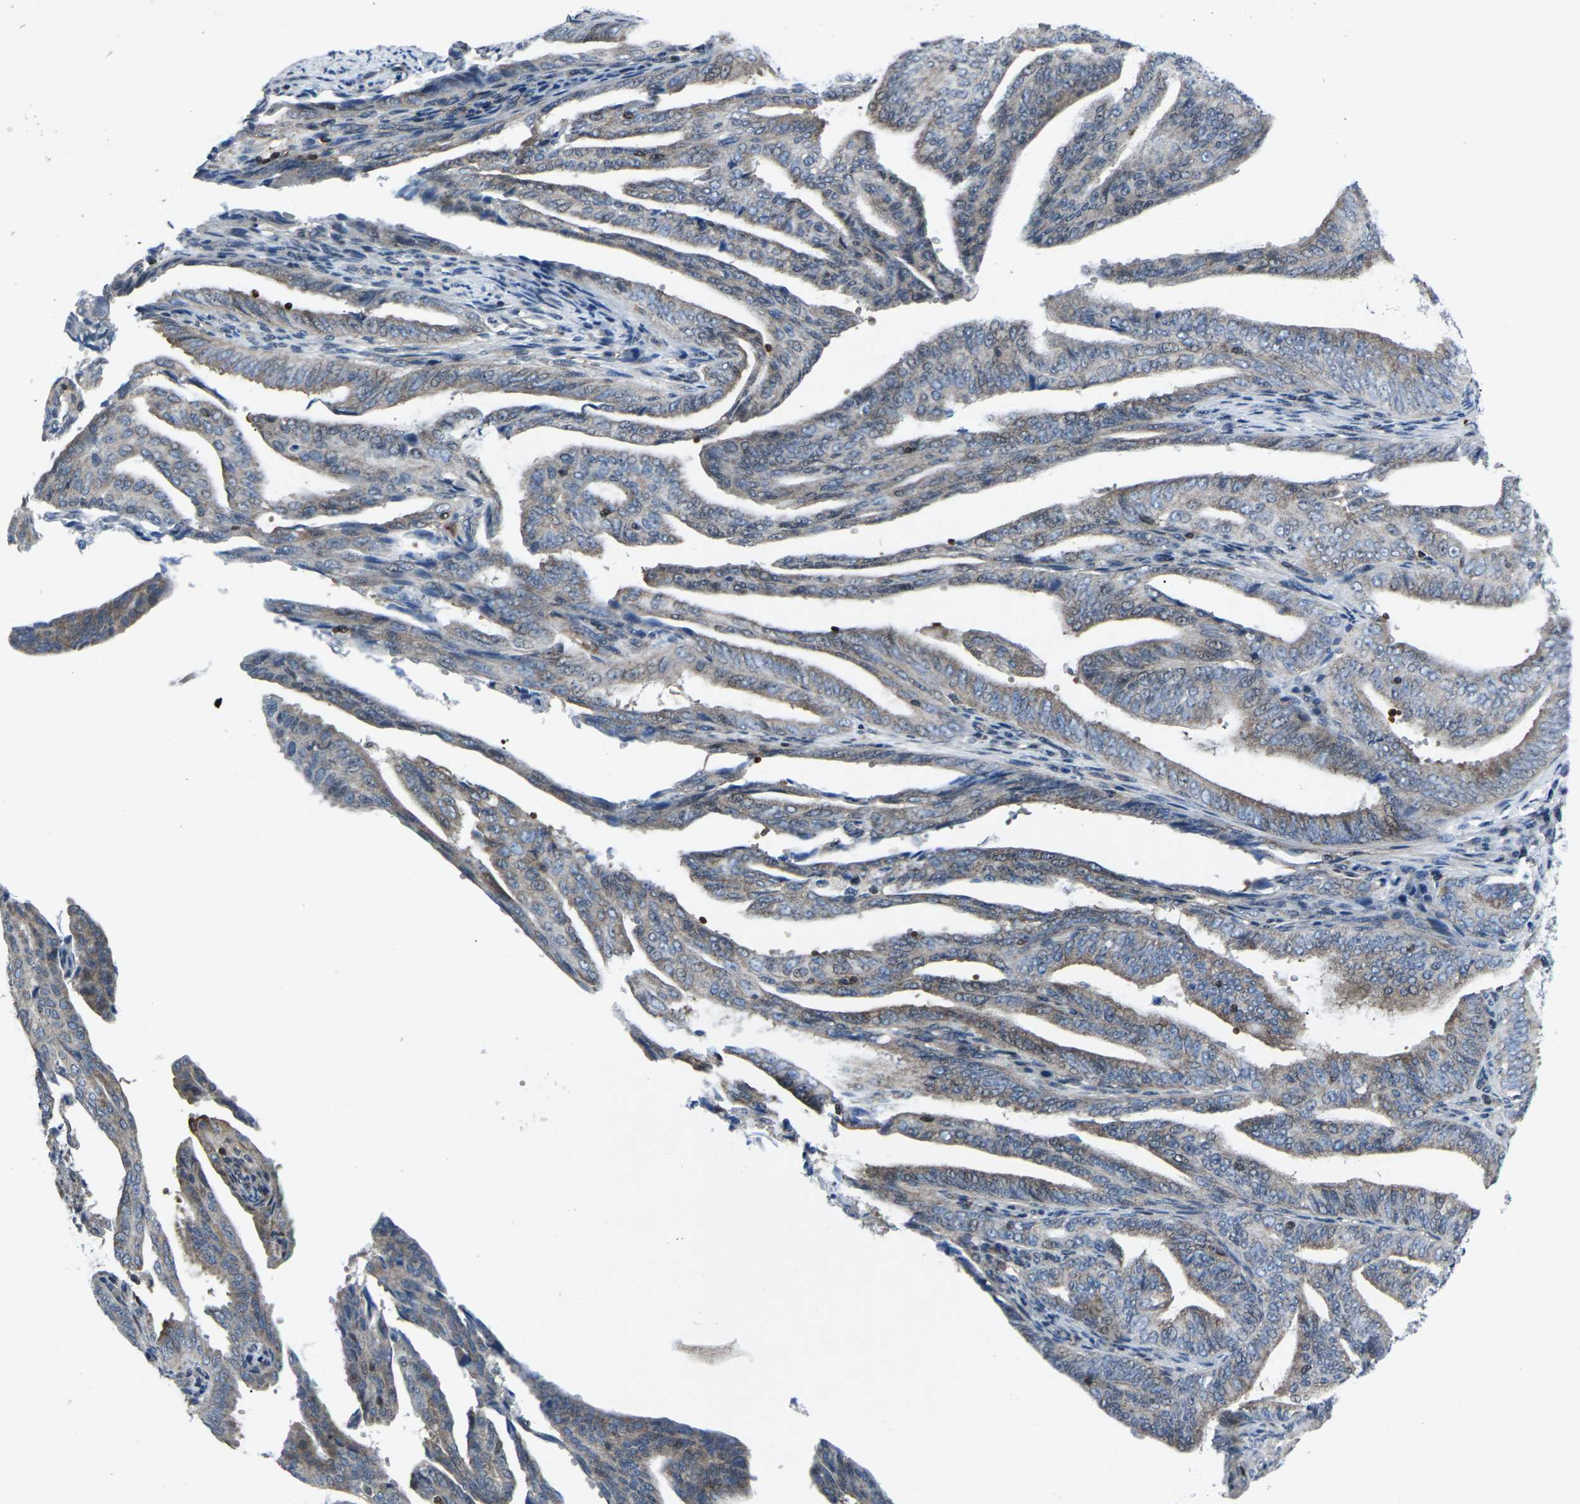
{"staining": {"intensity": "weak", "quantity": ">75%", "location": "cytoplasmic/membranous"}, "tissue": "endometrial cancer", "cell_type": "Tumor cells", "image_type": "cancer", "snomed": [{"axis": "morphology", "description": "Adenocarcinoma, NOS"}, {"axis": "topography", "description": "Endometrium"}], "caption": "High-magnification brightfield microscopy of endometrial cancer (adenocarcinoma) stained with DAB (brown) and counterstained with hematoxylin (blue). tumor cells exhibit weak cytoplasmic/membranous staining is present in approximately>75% of cells.", "gene": "STAT4", "patient": {"sex": "female", "age": 58}}